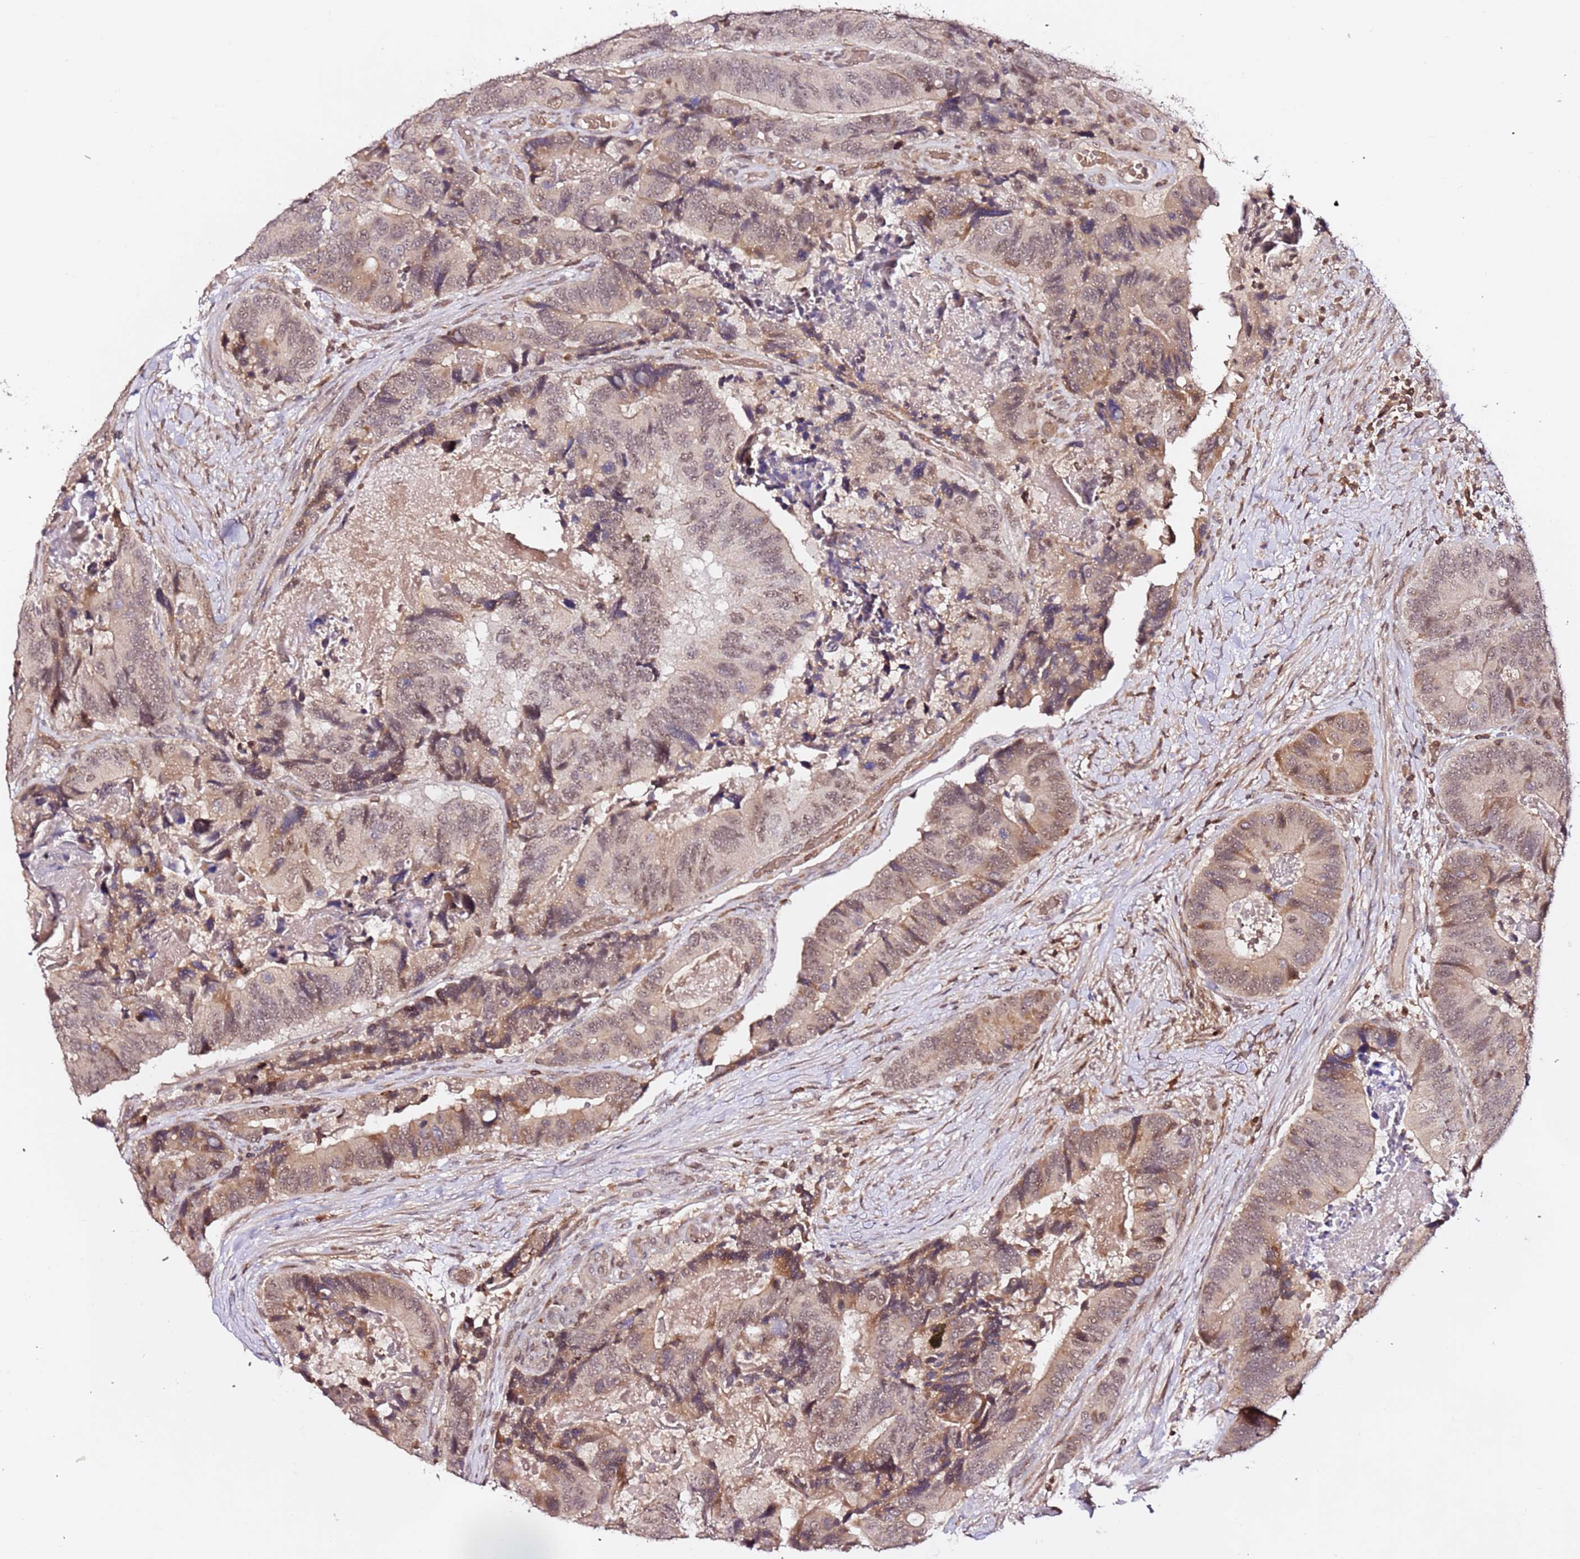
{"staining": {"intensity": "weak", "quantity": ">75%", "location": "cytoplasmic/membranous,nuclear"}, "tissue": "colorectal cancer", "cell_type": "Tumor cells", "image_type": "cancer", "snomed": [{"axis": "morphology", "description": "Adenocarcinoma, NOS"}, {"axis": "topography", "description": "Colon"}], "caption": "A low amount of weak cytoplasmic/membranous and nuclear positivity is appreciated in about >75% of tumor cells in colorectal cancer (adenocarcinoma) tissue. (Stains: DAB (3,3'-diaminobenzidine) in brown, nuclei in blue, Microscopy: brightfield microscopy at high magnification).", "gene": "OR5V1", "patient": {"sex": "male", "age": 84}}